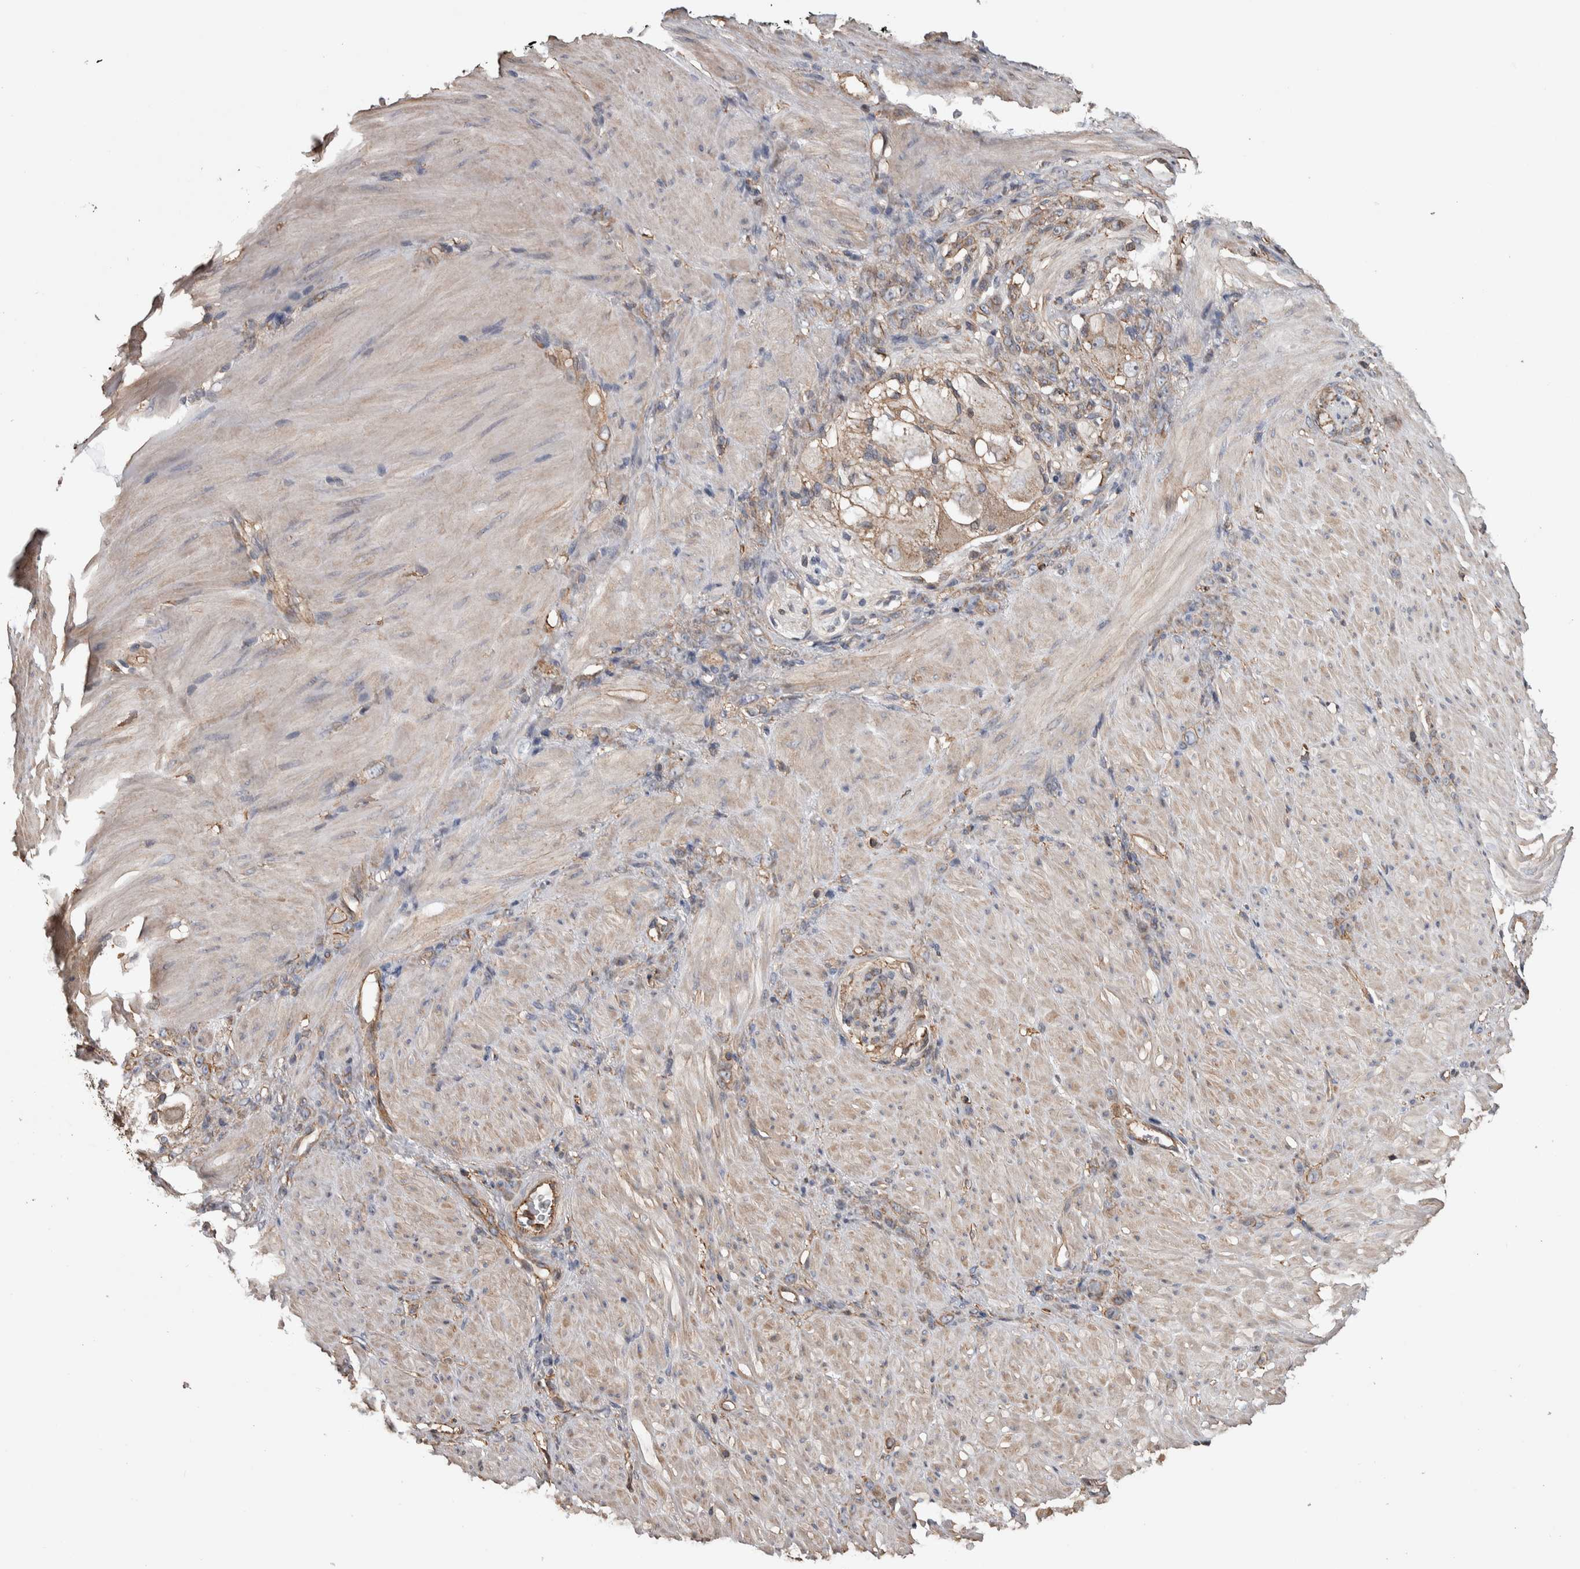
{"staining": {"intensity": "weak", "quantity": ">75%", "location": "cytoplasmic/membranous"}, "tissue": "stomach cancer", "cell_type": "Tumor cells", "image_type": "cancer", "snomed": [{"axis": "morphology", "description": "Normal tissue, NOS"}, {"axis": "morphology", "description": "Adenocarcinoma, NOS"}, {"axis": "topography", "description": "Stomach"}], "caption": "There is low levels of weak cytoplasmic/membranous expression in tumor cells of stomach cancer, as demonstrated by immunohistochemical staining (brown color).", "gene": "ENPP2", "patient": {"sex": "male", "age": 82}}